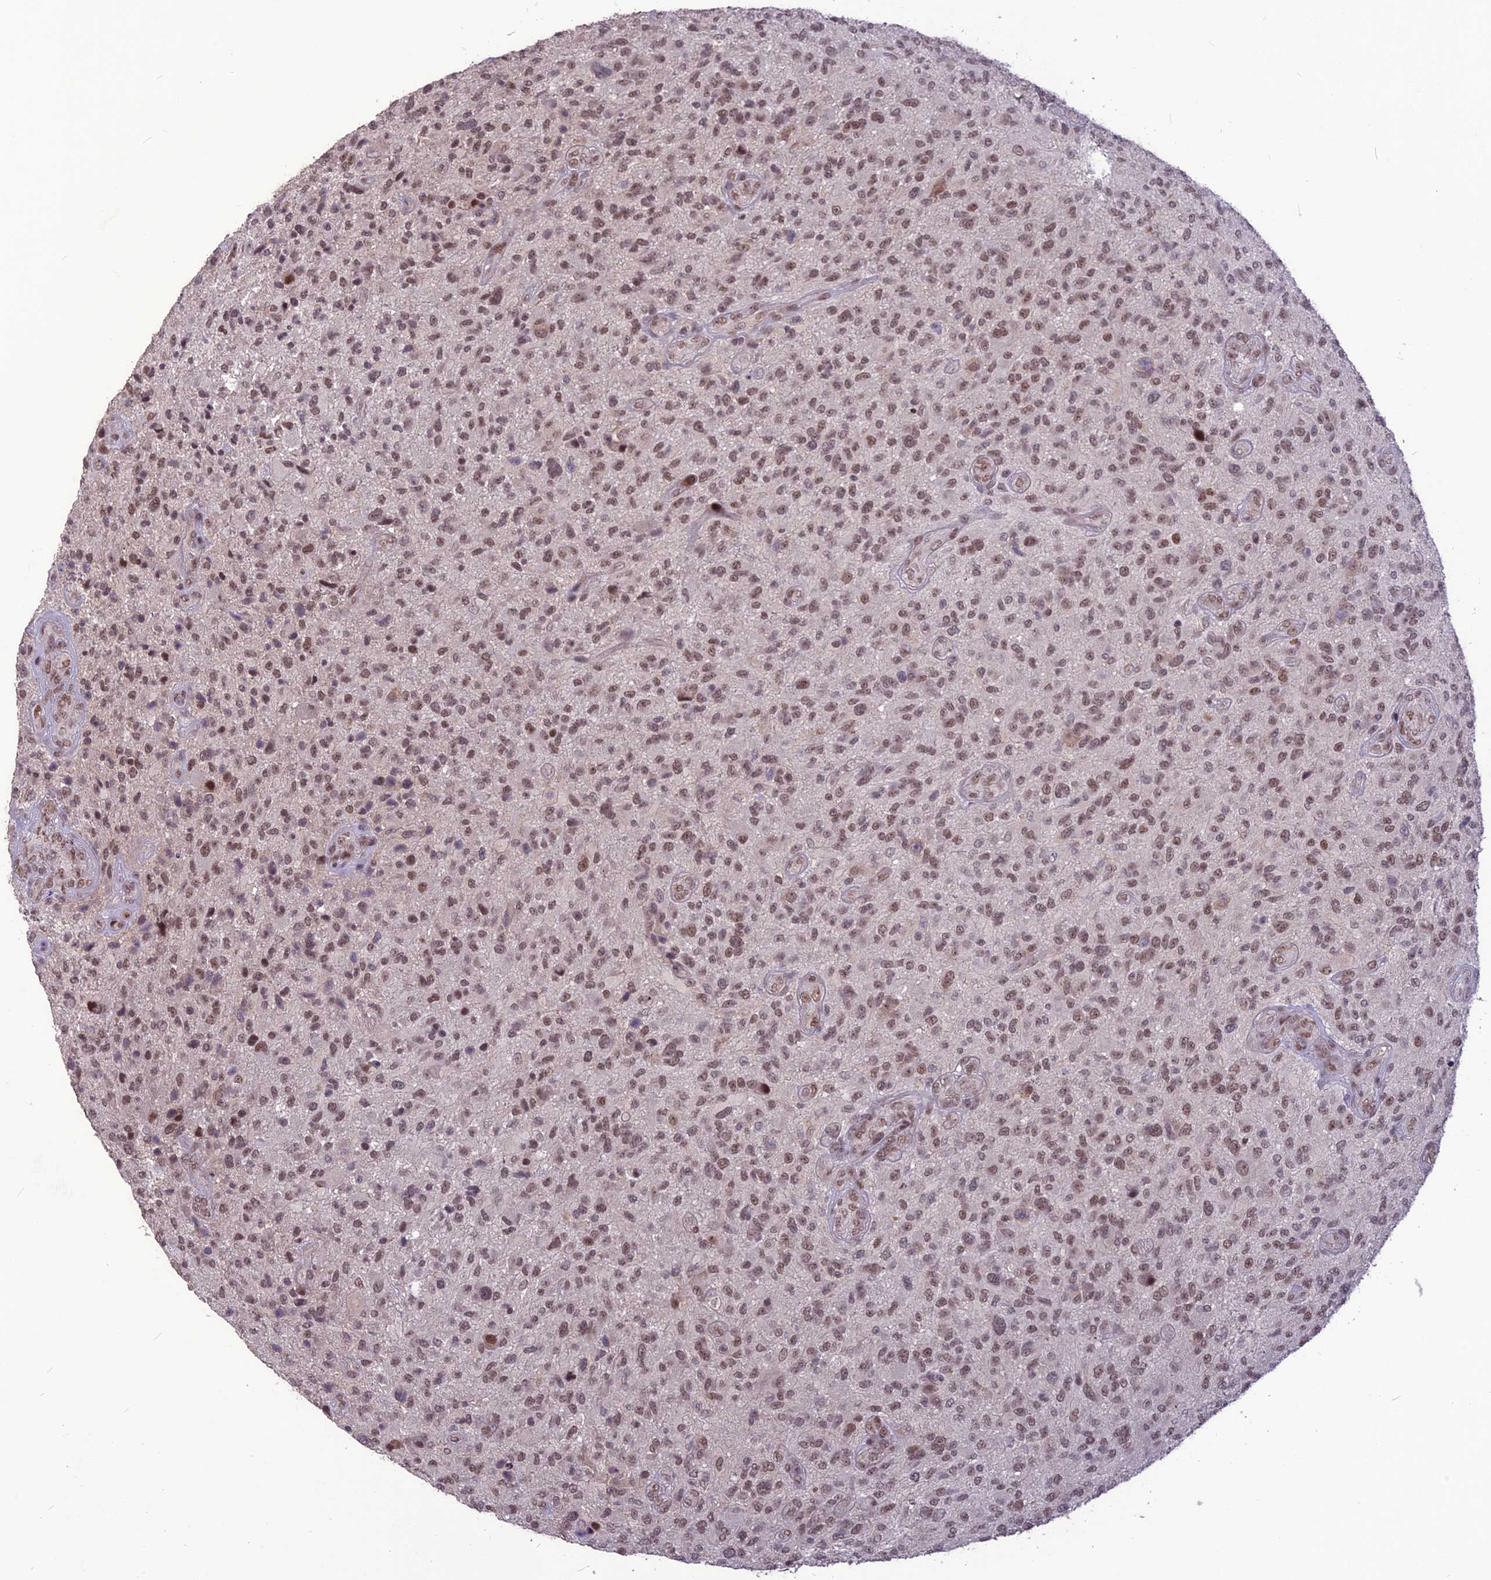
{"staining": {"intensity": "moderate", "quantity": ">75%", "location": "nuclear"}, "tissue": "glioma", "cell_type": "Tumor cells", "image_type": "cancer", "snomed": [{"axis": "morphology", "description": "Glioma, malignant, High grade"}, {"axis": "topography", "description": "Brain"}], "caption": "A brown stain labels moderate nuclear positivity of a protein in high-grade glioma (malignant) tumor cells.", "gene": "DIS3", "patient": {"sex": "male", "age": 47}}